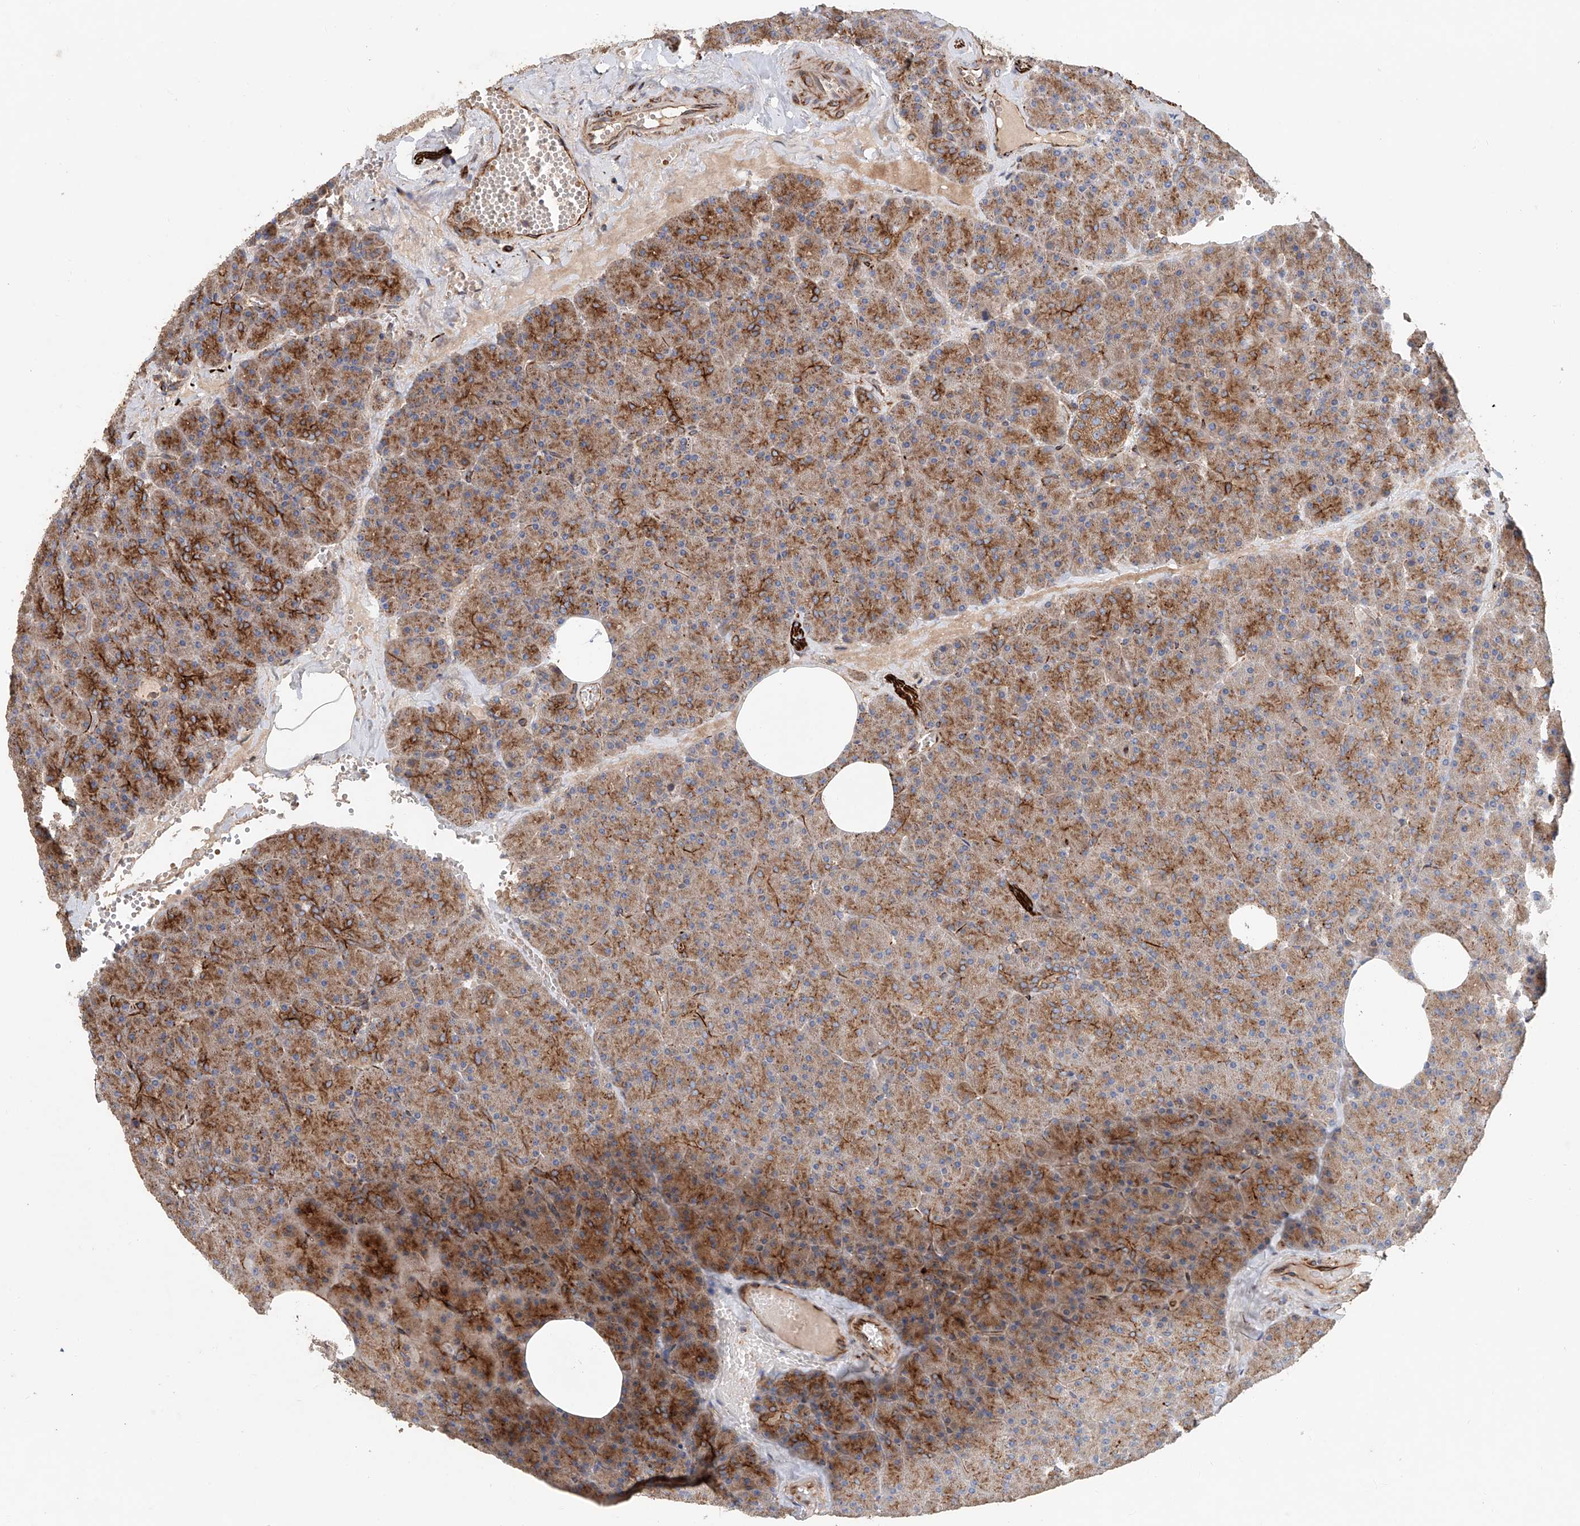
{"staining": {"intensity": "strong", "quantity": "25%-75%", "location": "cytoplasmic/membranous"}, "tissue": "pancreas", "cell_type": "Exocrine glandular cells", "image_type": "normal", "snomed": [{"axis": "morphology", "description": "Normal tissue, NOS"}, {"axis": "morphology", "description": "Carcinoid, malignant, NOS"}, {"axis": "topography", "description": "Pancreas"}], "caption": "About 25%-75% of exocrine glandular cells in normal human pancreas reveal strong cytoplasmic/membranous protein positivity as visualized by brown immunohistochemical staining.", "gene": "HGSNAT", "patient": {"sex": "female", "age": 35}}